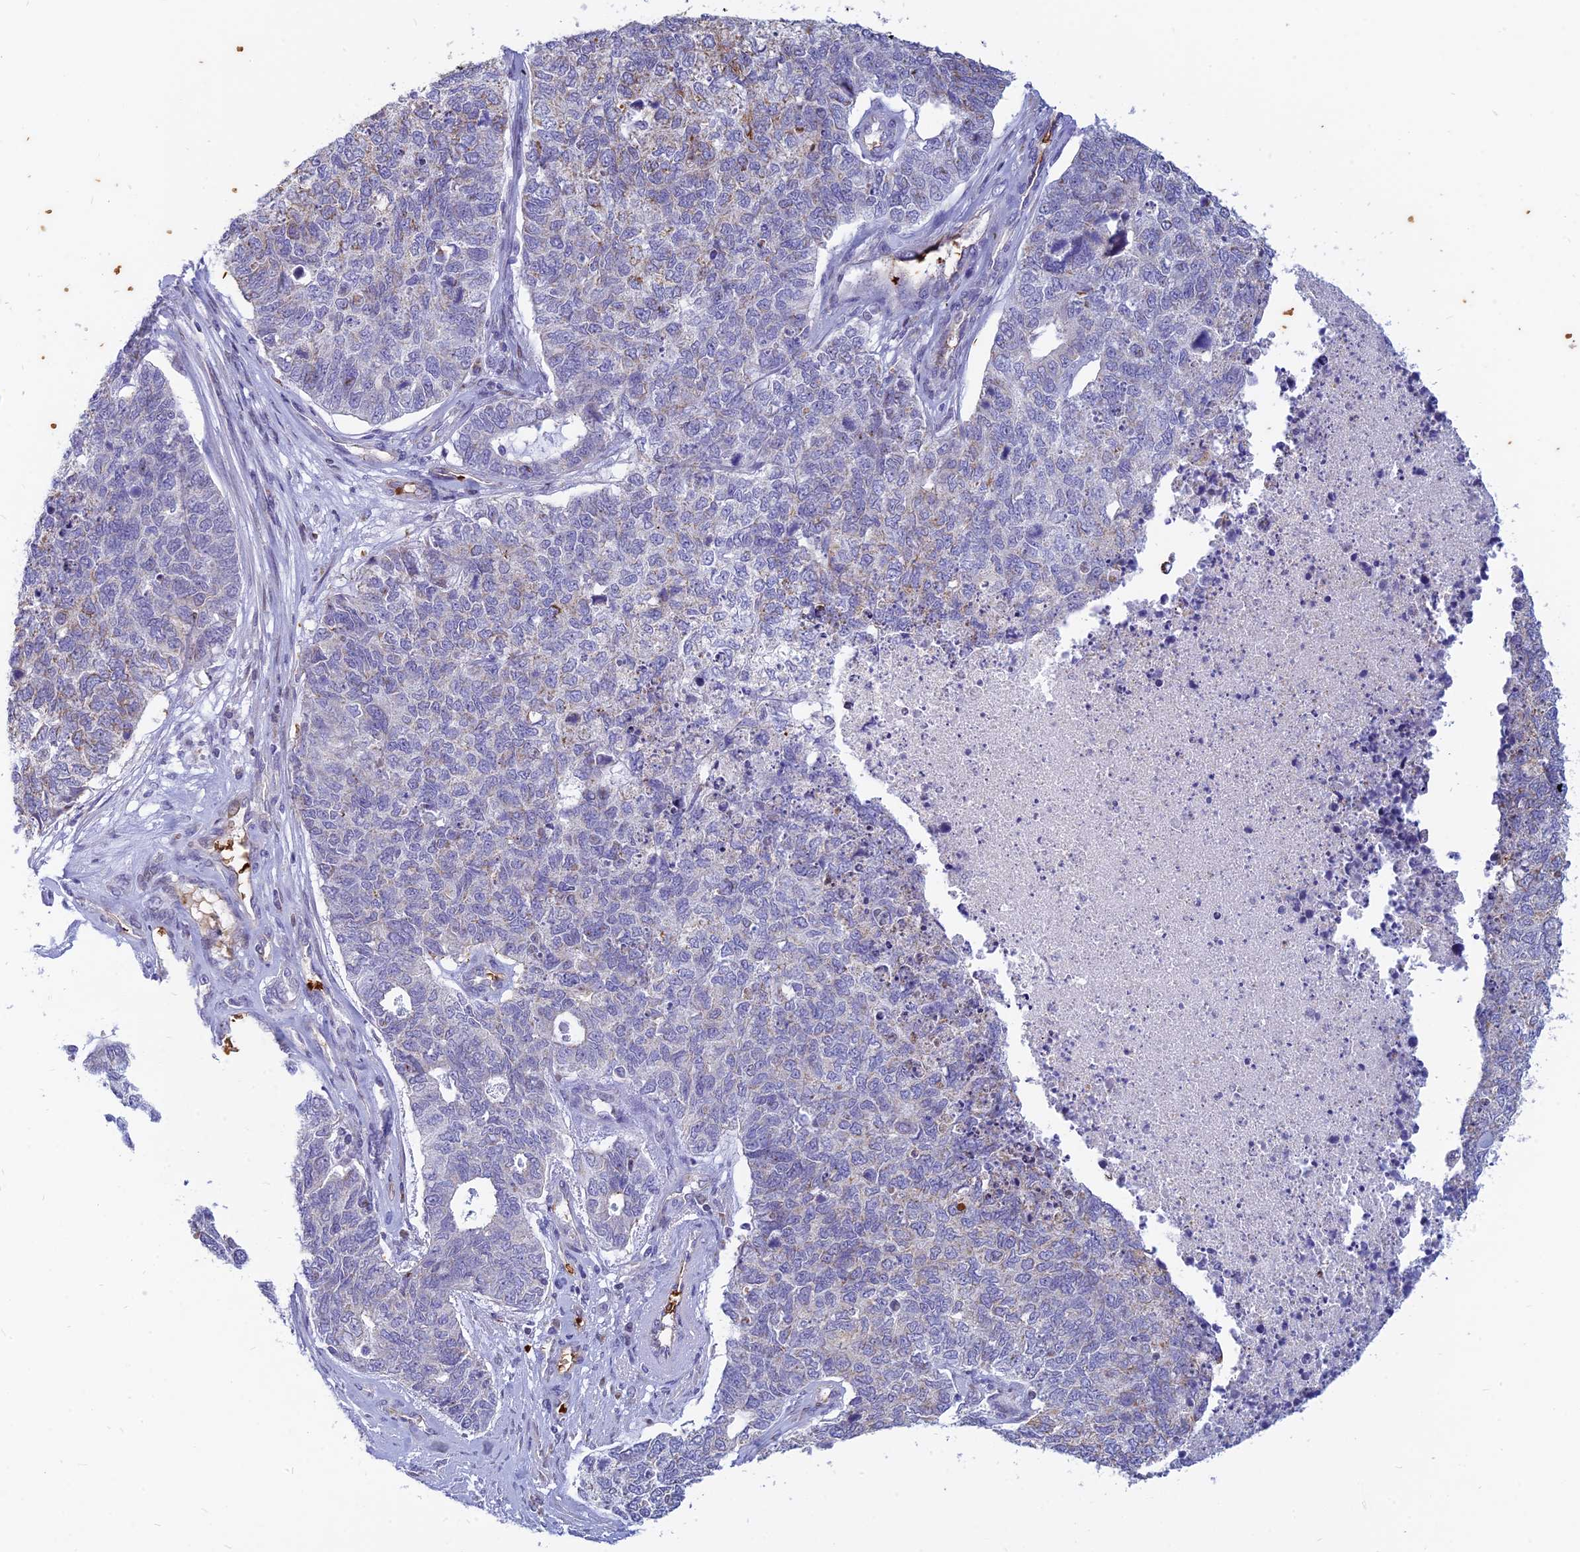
{"staining": {"intensity": "negative", "quantity": "none", "location": "none"}, "tissue": "cervical cancer", "cell_type": "Tumor cells", "image_type": "cancer", "snomed": [{"axis": "morphology", "description": "Squamous cell carcinoma, NOS"}, {"axis": "topography", "description": "Cervix"}], "caption": "Micrograph shows no protein expression in tumor cells of squamous cell carcinoma (cervical) tissue.", "gene": "HHAT", "patient": {"sex": "female", "age": 63}}